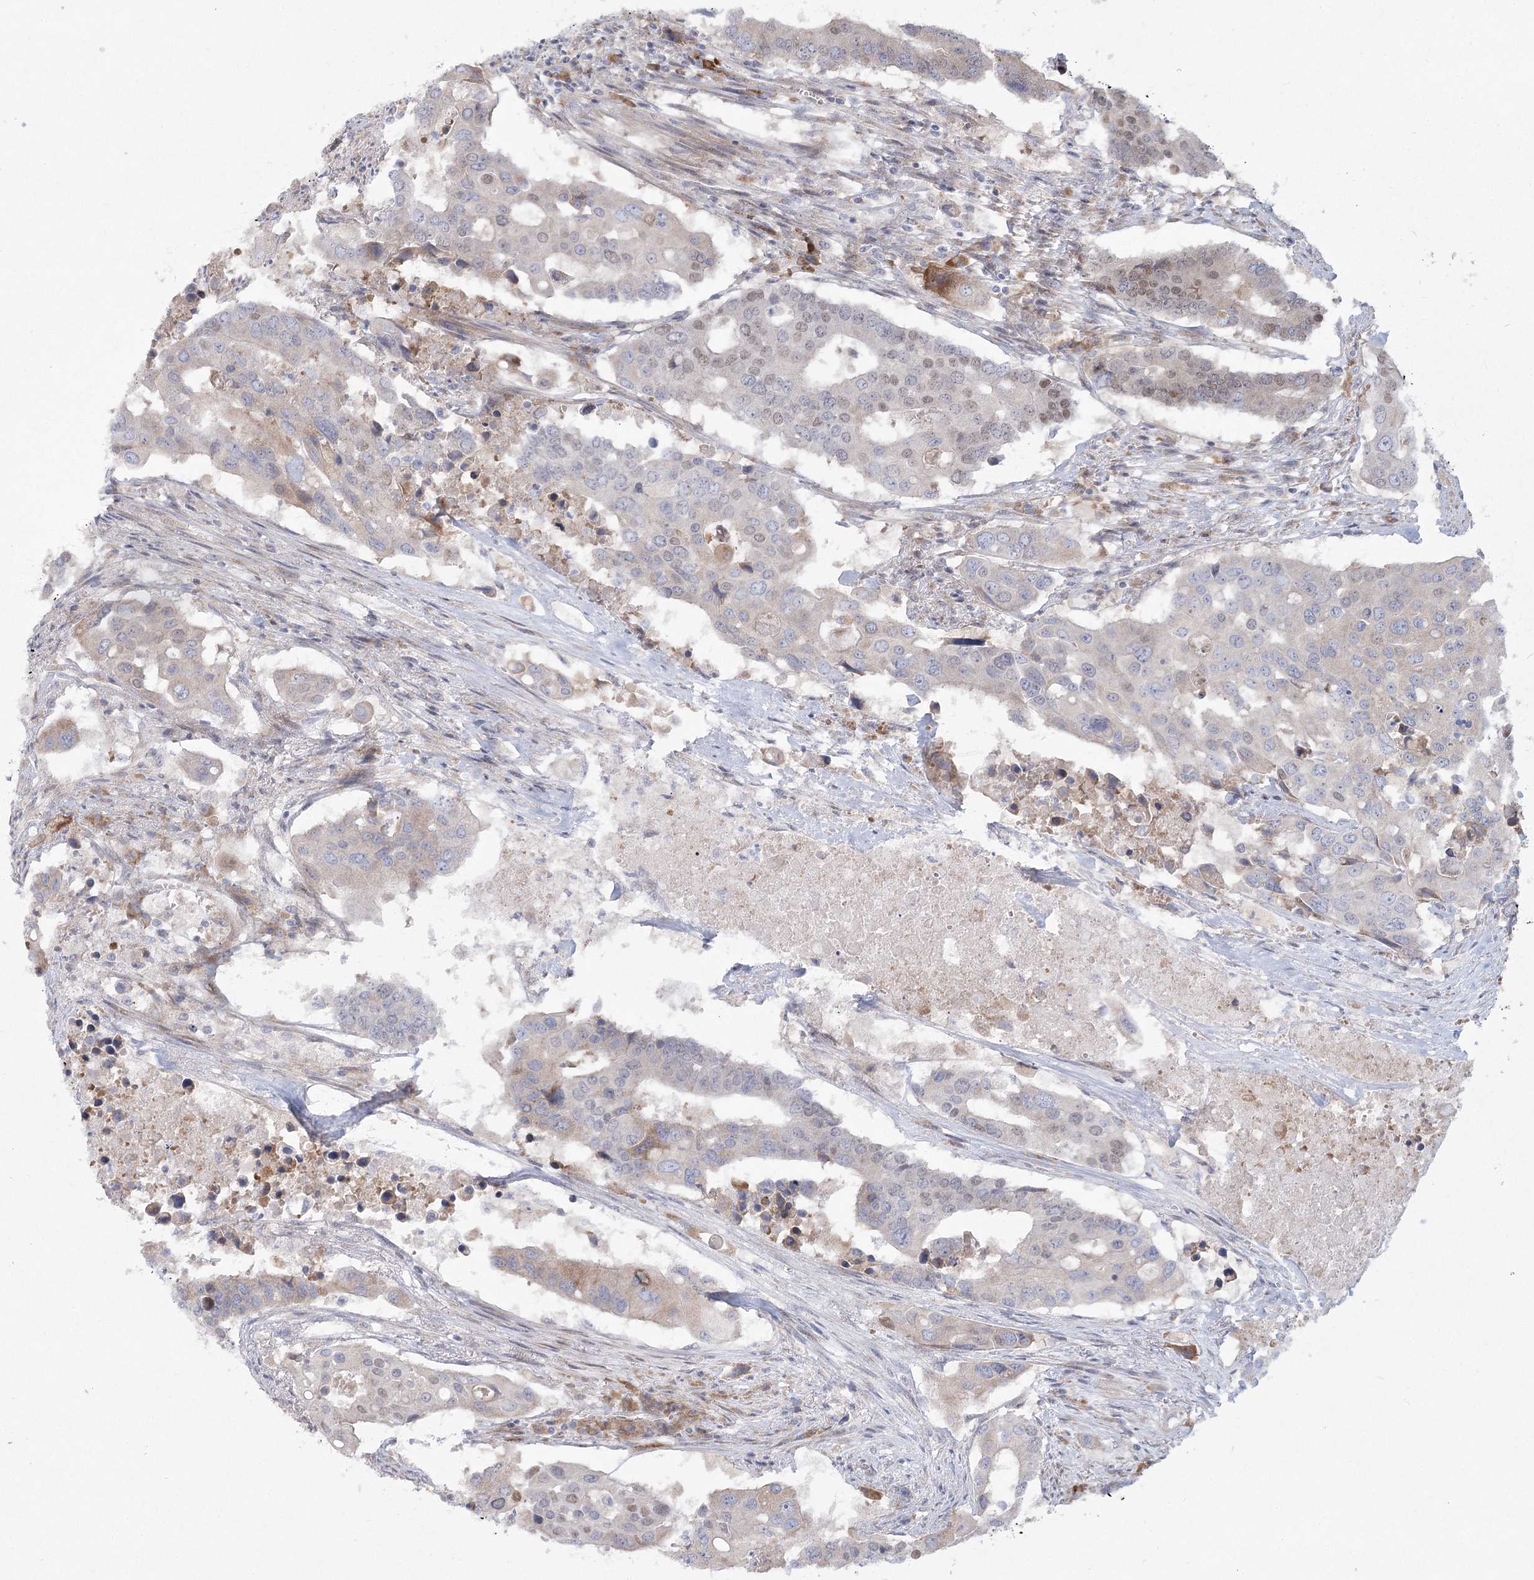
{"staining": {"intensity": "weak", "quantity": "<25%", "location": "cytoplasmic/membranous,nuclear"}, "tissue": "colorectal cancer", "cell_type": "Tumor cells", "image_type": "cancer", "snomed": [{"axis": "morphology", "description": "Adenocarcinoma, NOS"}, {"axis": "topography", "description": "Colon"}], "caption": "Human colorectal cancer stained for a protein using IHC demonstrates no positivity in tumor cells.", "gene": "CAMTA1", "patient": {"sex": "male", "age": 77}}